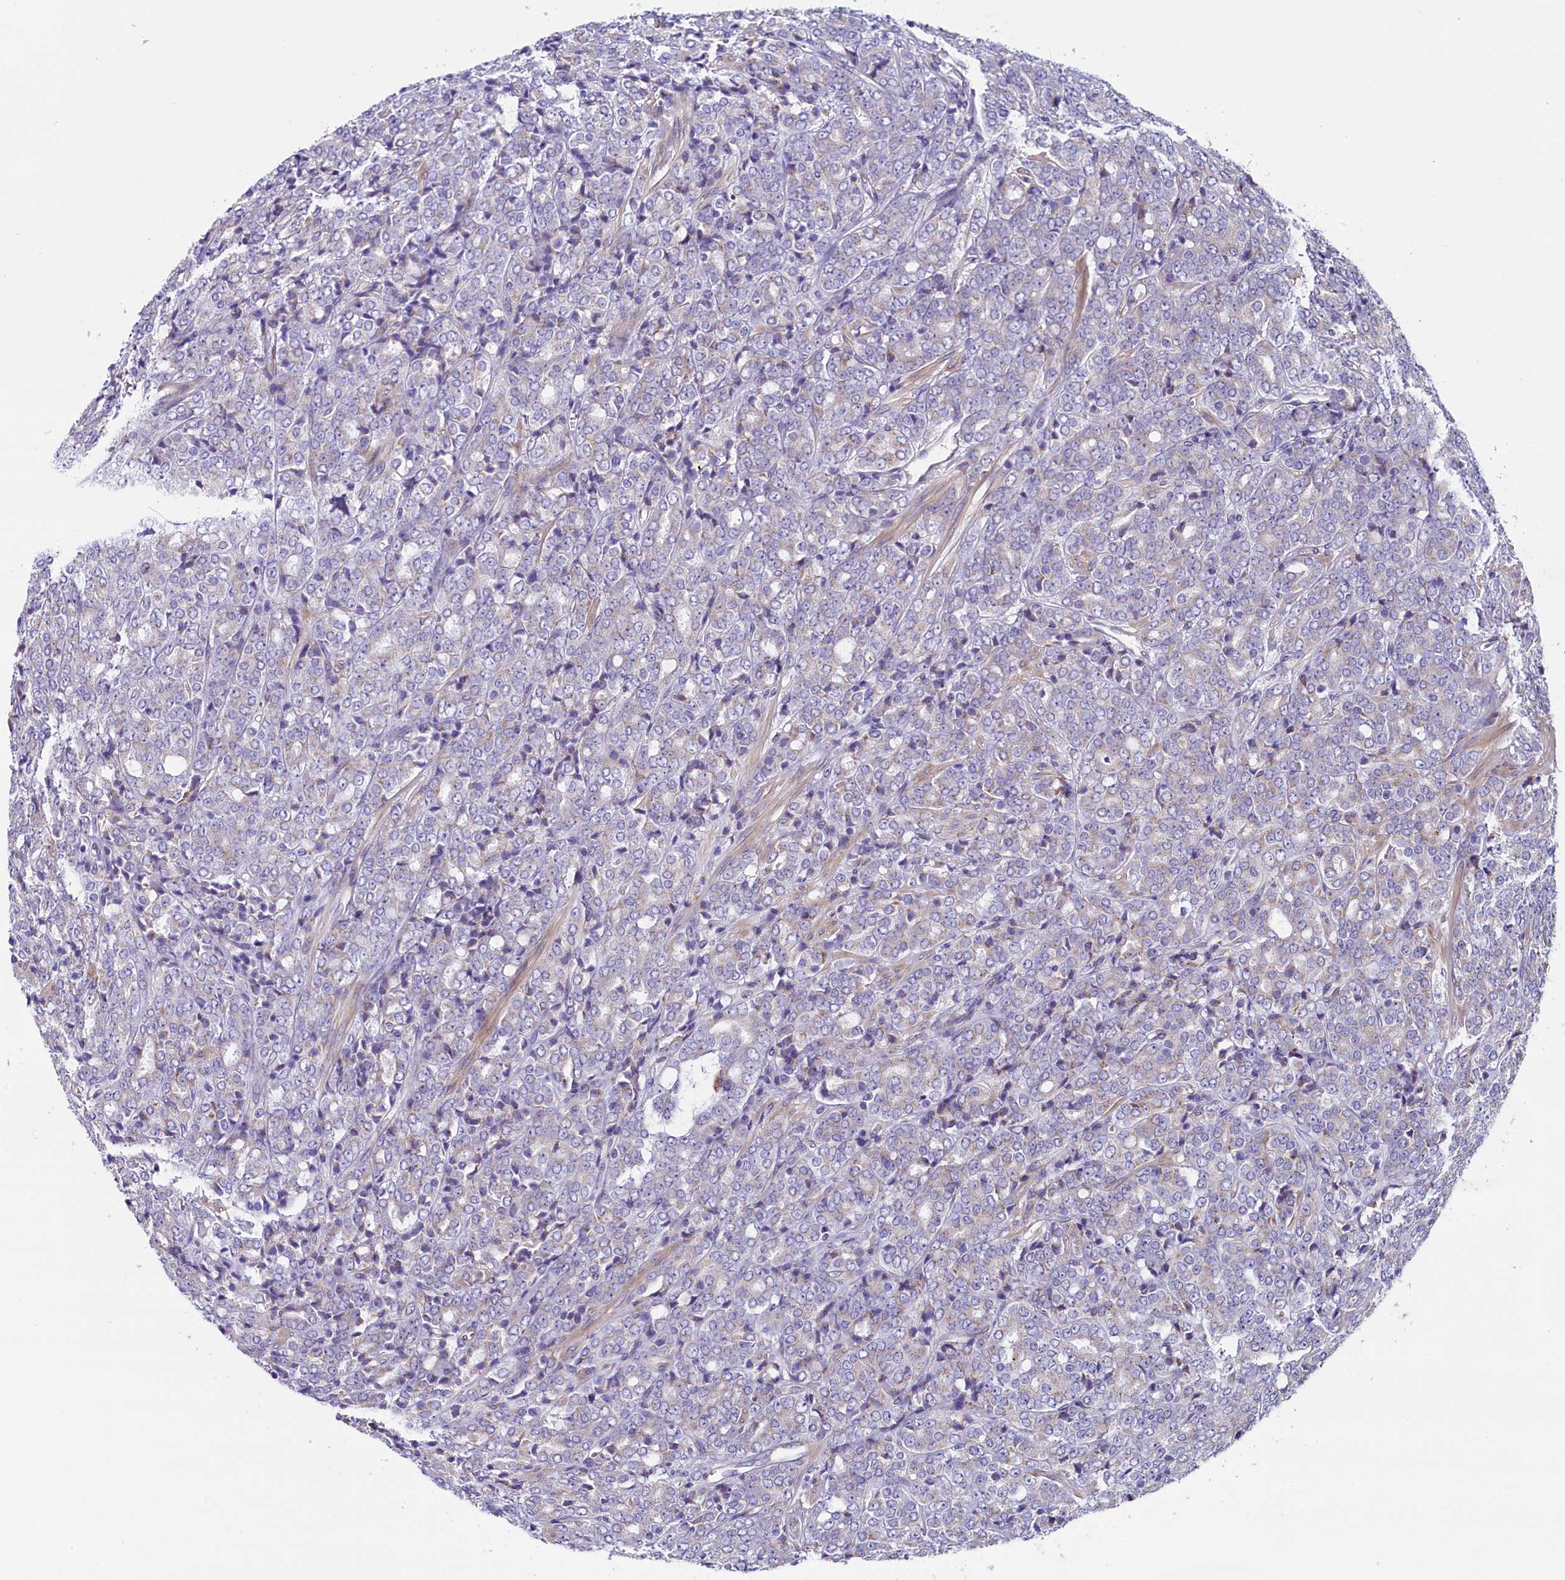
{"staining": {"intensity": "weak", "quantity": "<25%", "location": "cytoplasmic/membranous"}, "tissue": "prostate cancer", "cell_type": "Tumor cells", "image_type": "cancer", "snomed": [{"axis": "morphology", "description": "Adenocarcinoma, High grade"}, {"axis": "topography", "description": "Prostate"}], "caption": "DAB (3,3'-diaminobenzidine) immunohistochemical staining of prostate high-grade adenocarcinoma displays no significant positivity in tumor cells.", "gene": "GPR108", "patient": {"sex": "male", "age": 62}}